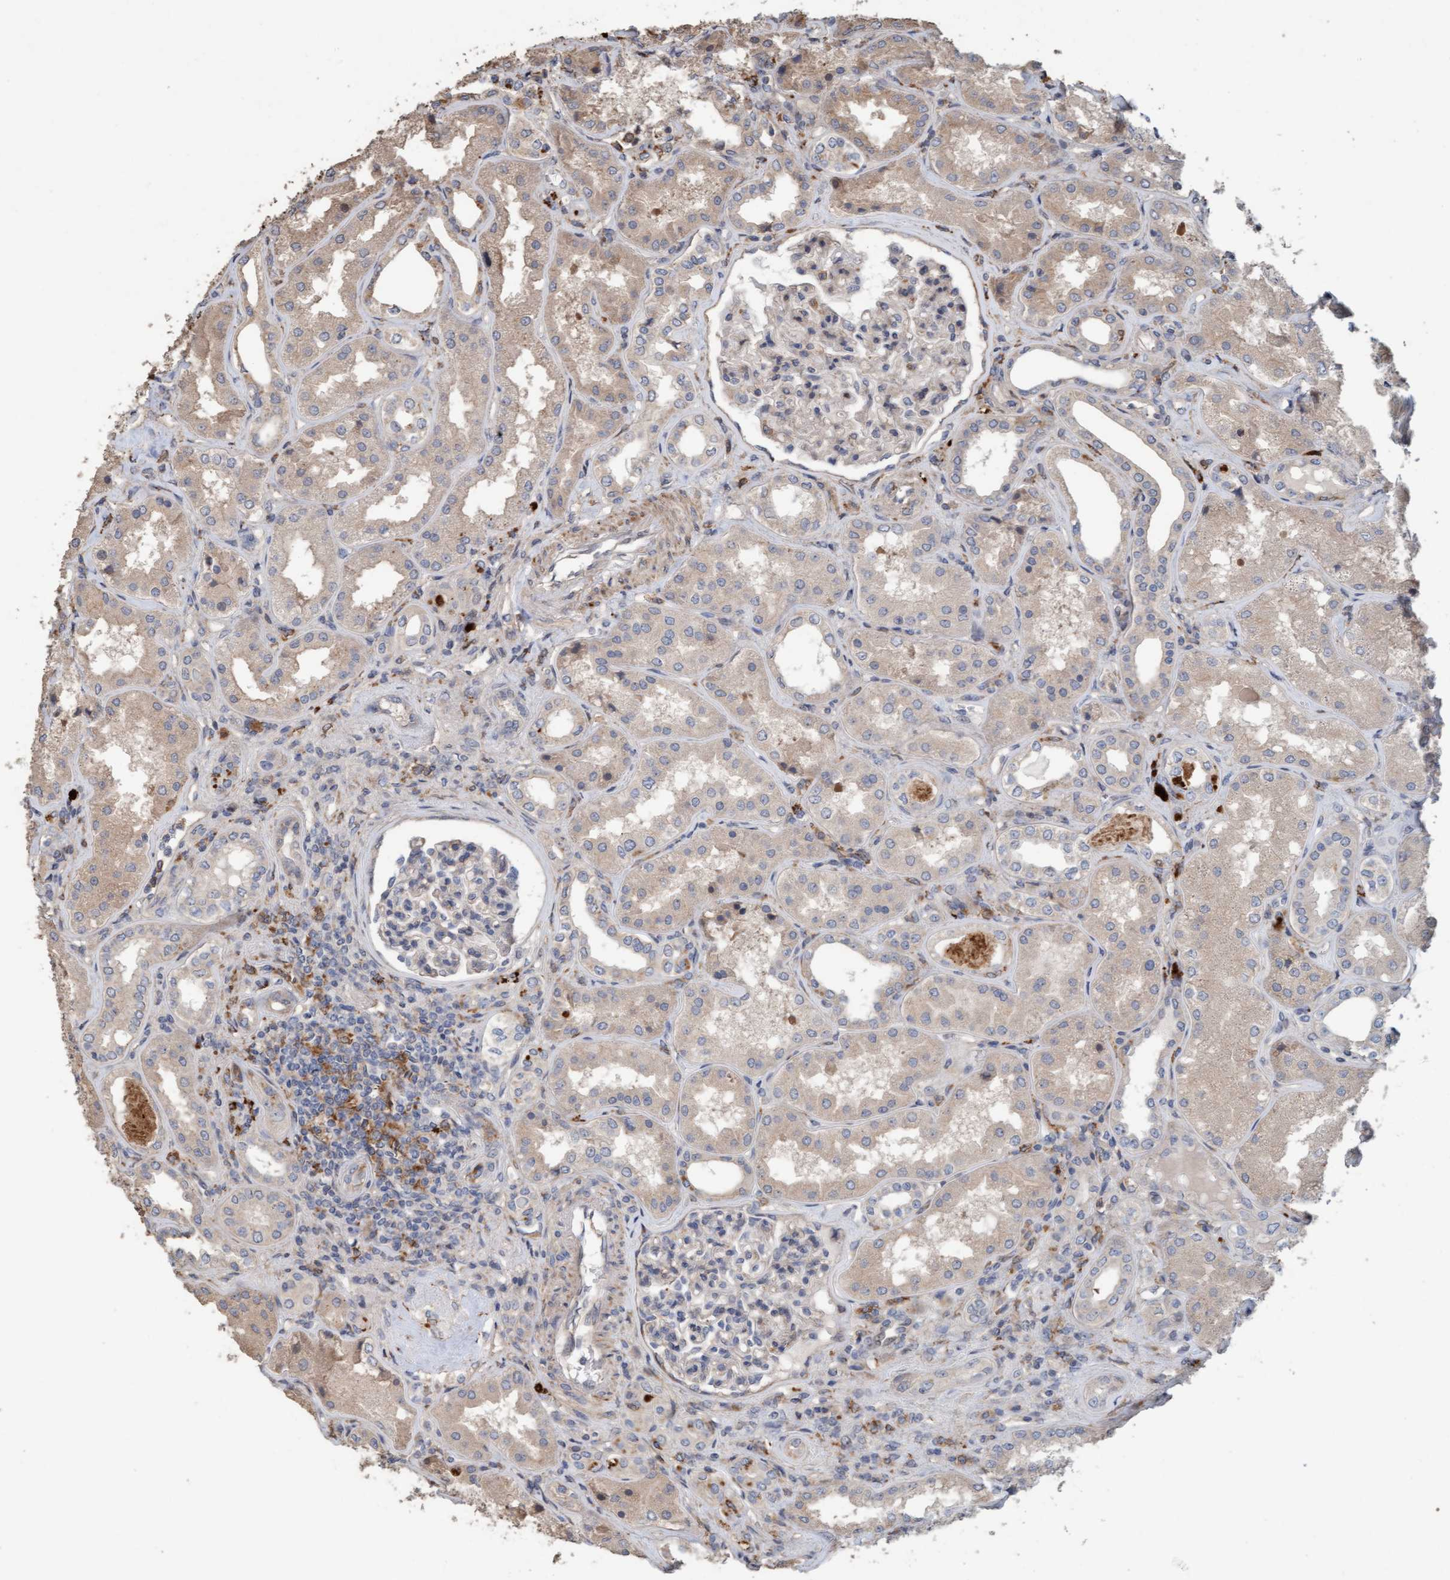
{"staining": {"intensity": "weak", "quantity": "25%-75%", "location": "cytoplasmic/membranous"}, "tissue": "kidney", "cell_type": "Cells in glomeruli", "image_type": "normal", "snomed": [{"axis": "morphology", "description": "Normal tissue, NOS"}, {"axis": "topography", "description": "Kidney"}], "caption": "Immunohistochemistry image of benign human kidney stained for a protein (brown), which demonstrates low levels of weak cytoplasmic/membranous expression in approximately 25%-75% of cells in glomeruli.", "gene": "LONRF1", "patient": {"sex": "female", "age": 56}}